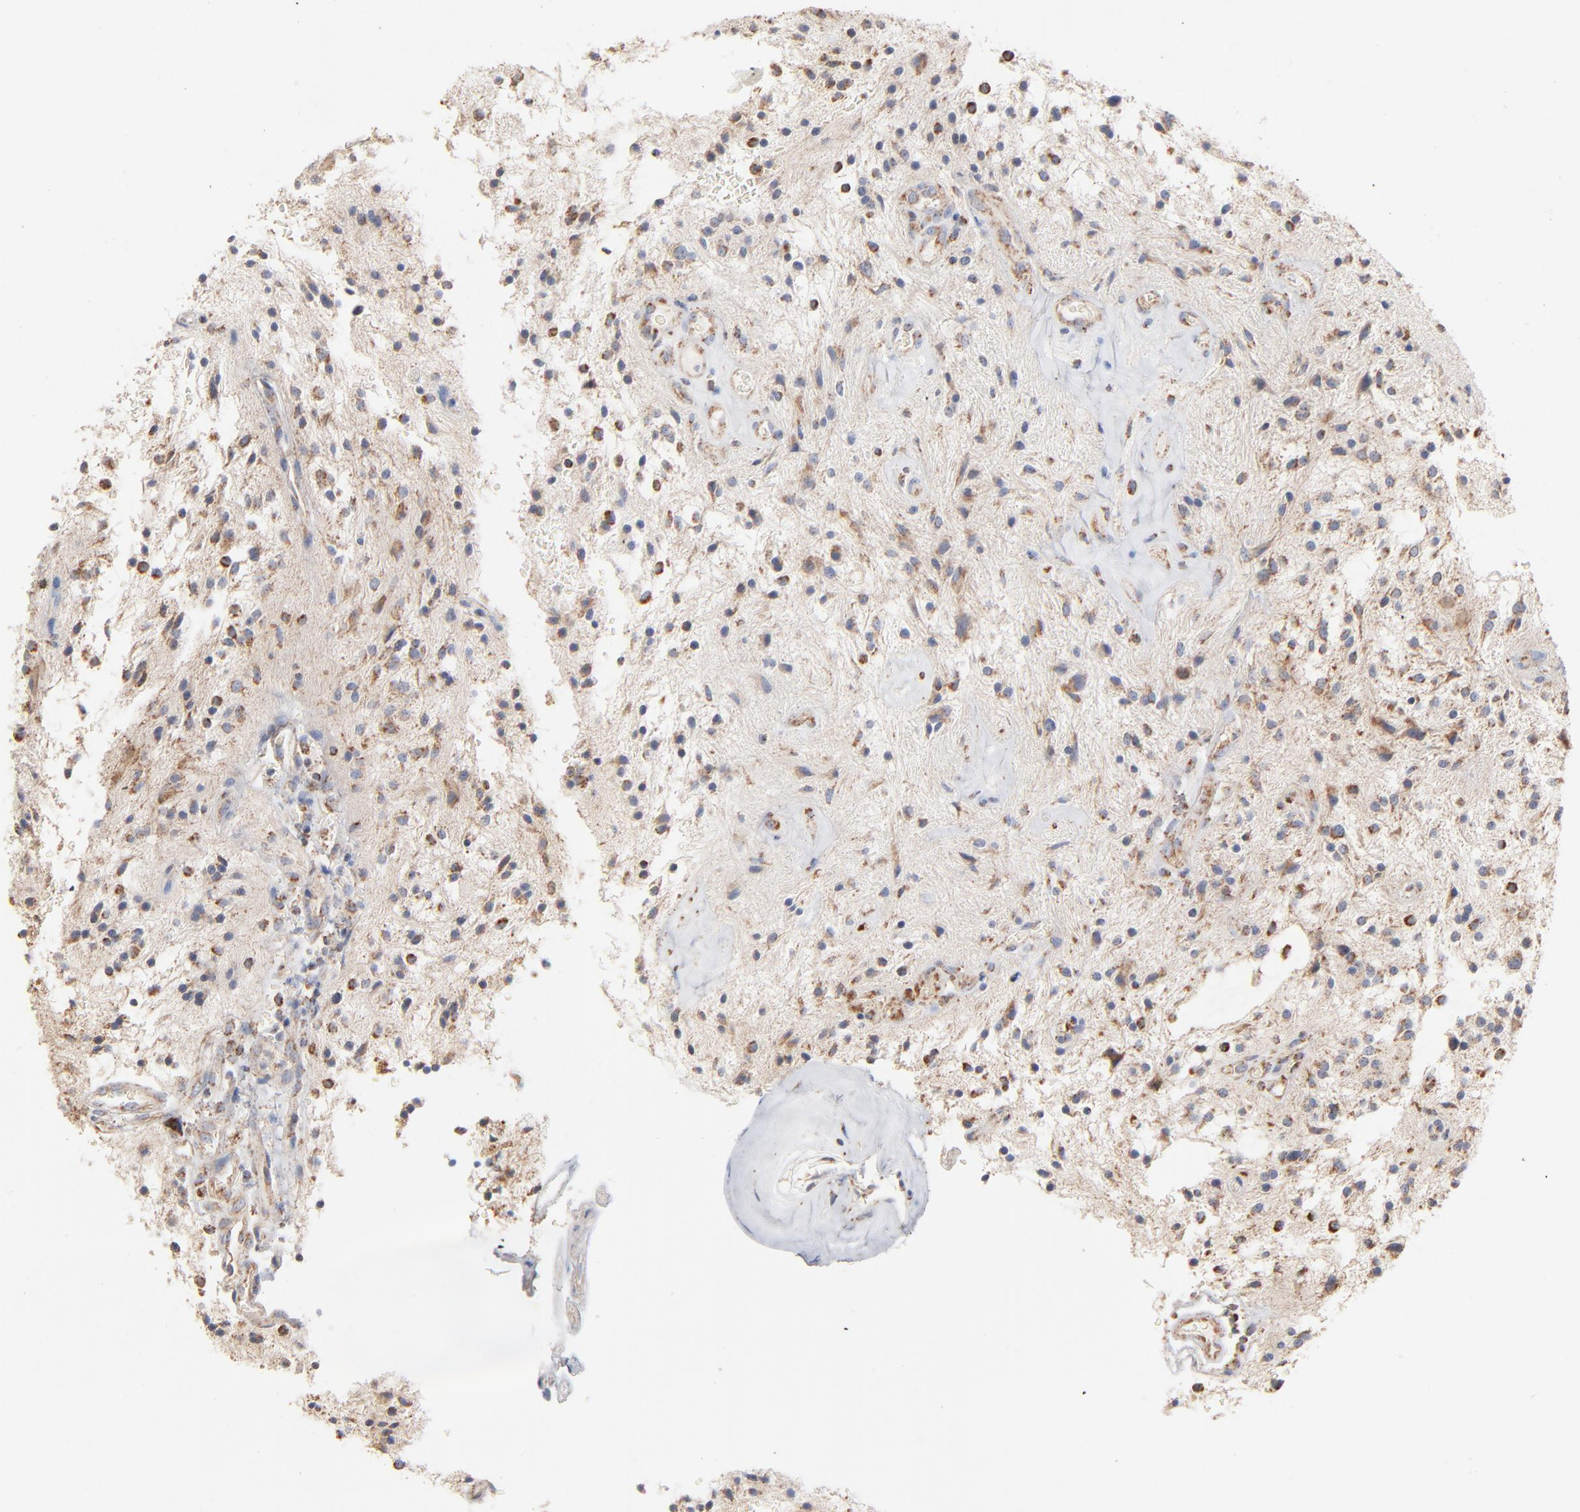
{"staining": {"intensity": "moderate", "quantity": ">75%", "location": "cytoplasmic/membranous"}, "tissue": "glioma", "cell_type": "Tumor cells", "image_type": "cancer", "snomed": [{"axis": "morphology", "description": "Glioma, malignant, NOS"}, {"axis": "topography", "description": "Cerebellum"}], "caption": "There is medium levels of moderate cytoplasmic/membranous staining in tumor cells of glioma (malignant), as demonstrated by immunohistochemical staining (brown color).", "gene": "UQCRC1", "patient": {"sex": "female", "age": 10}}